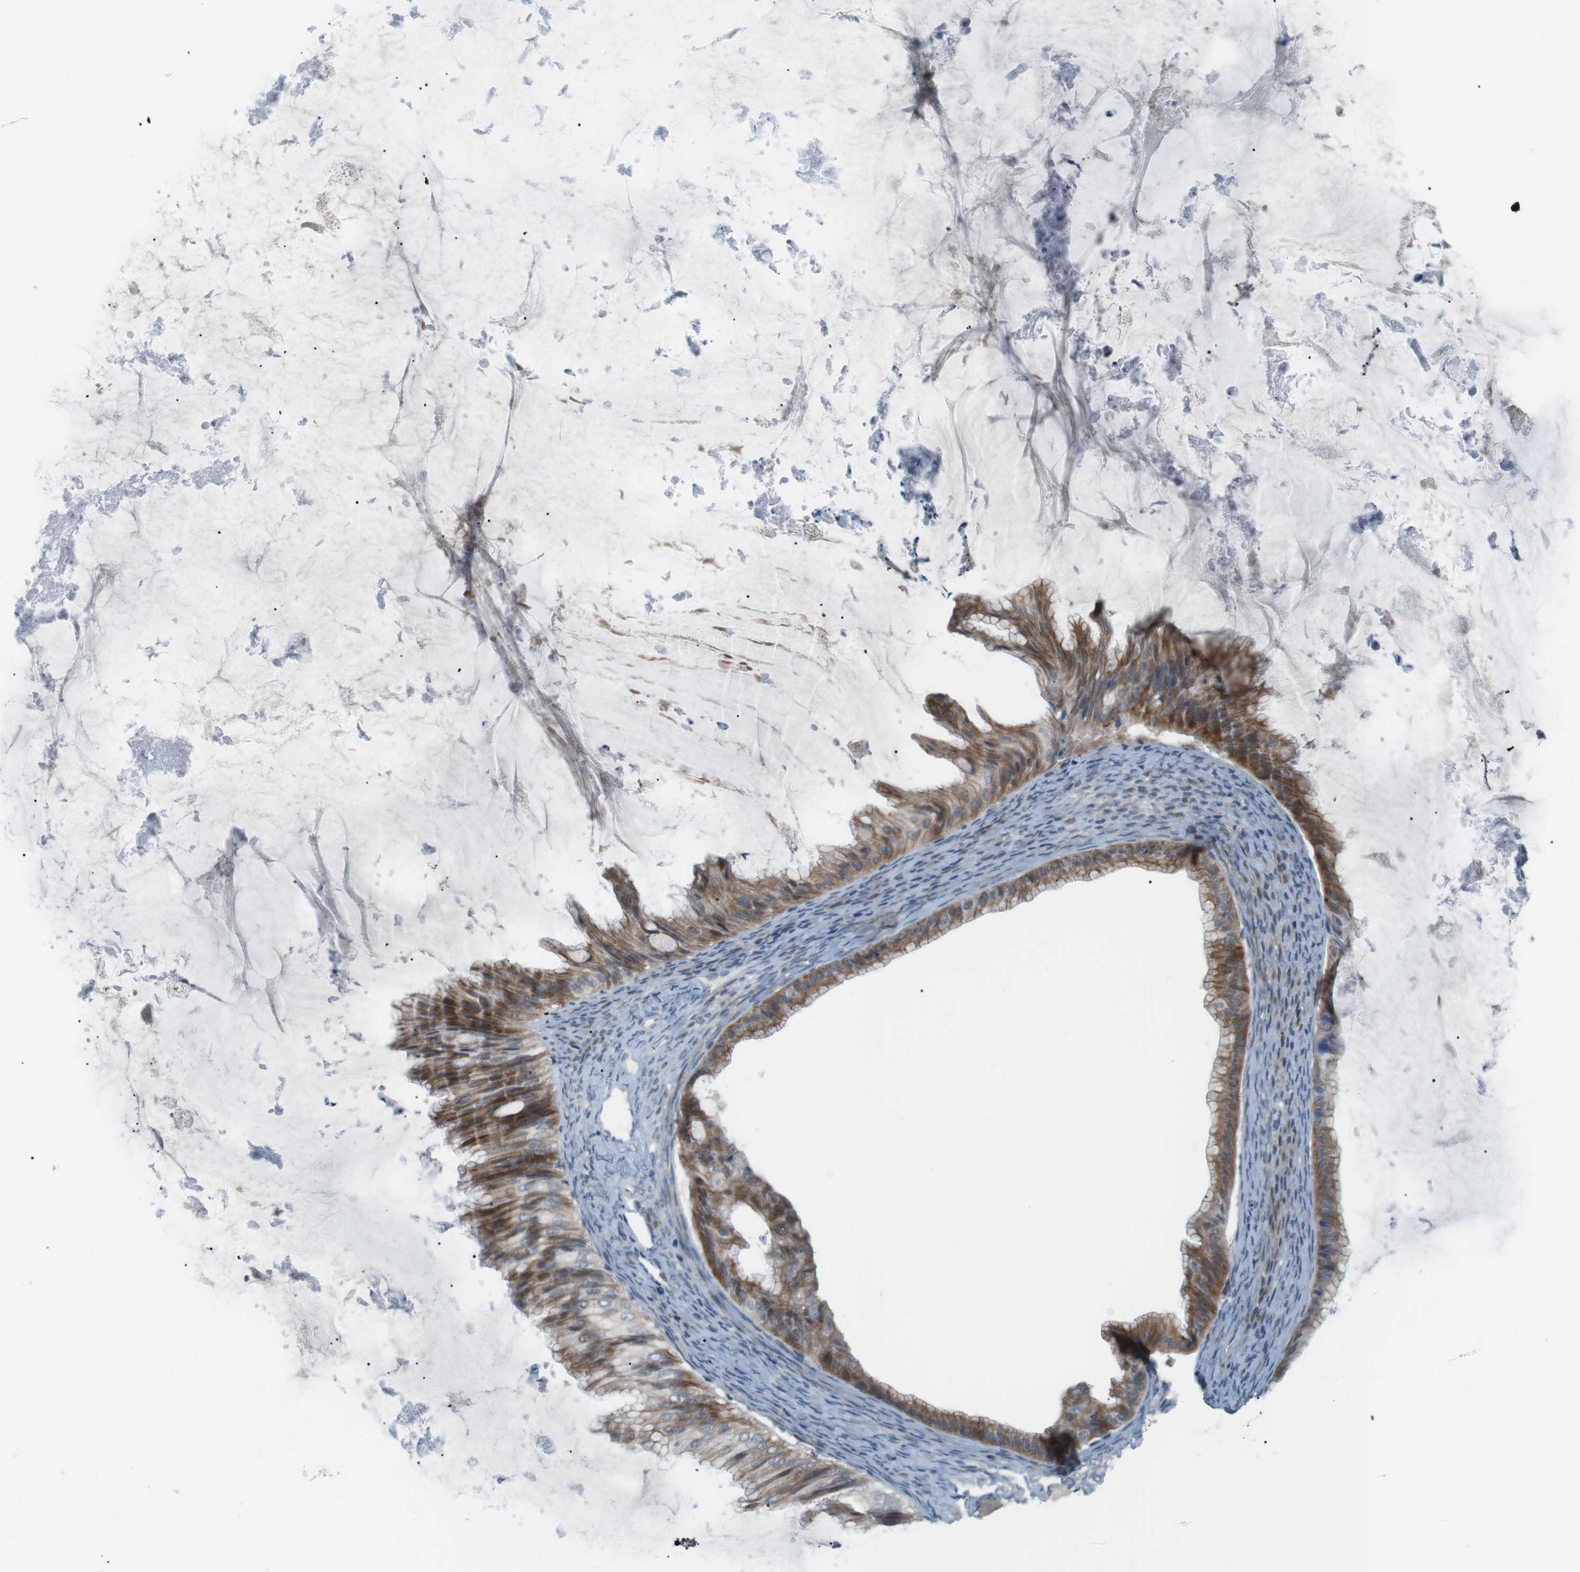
{"staining": {"intensity": "weak", "quantity": ">75%", "location": "cytoplasmic/membranous"}, "tissue": "ovarian cancer", "cell_type": "Tumor cells", "image_type": "cancer", "snomed": [{"axis": "morphology", "description": "Cystadenocarcinoma, mucinous, NOS"}, {"axis": "topography", "description": "Ovary"}], "caption": "DAB immunohistochemical staining of human ovarian cancer (mucinous cystadenocarcinoma) demonstrates weak cytoplasmic/membranous protein positivity in approximately >75% of tumor cells. (DAB (3,3'-diaminobenzidine) IHC with brightfield microscopy, high magnification).", "gene": "RTN3", "patient": {"sex": "female", "age": 61}}